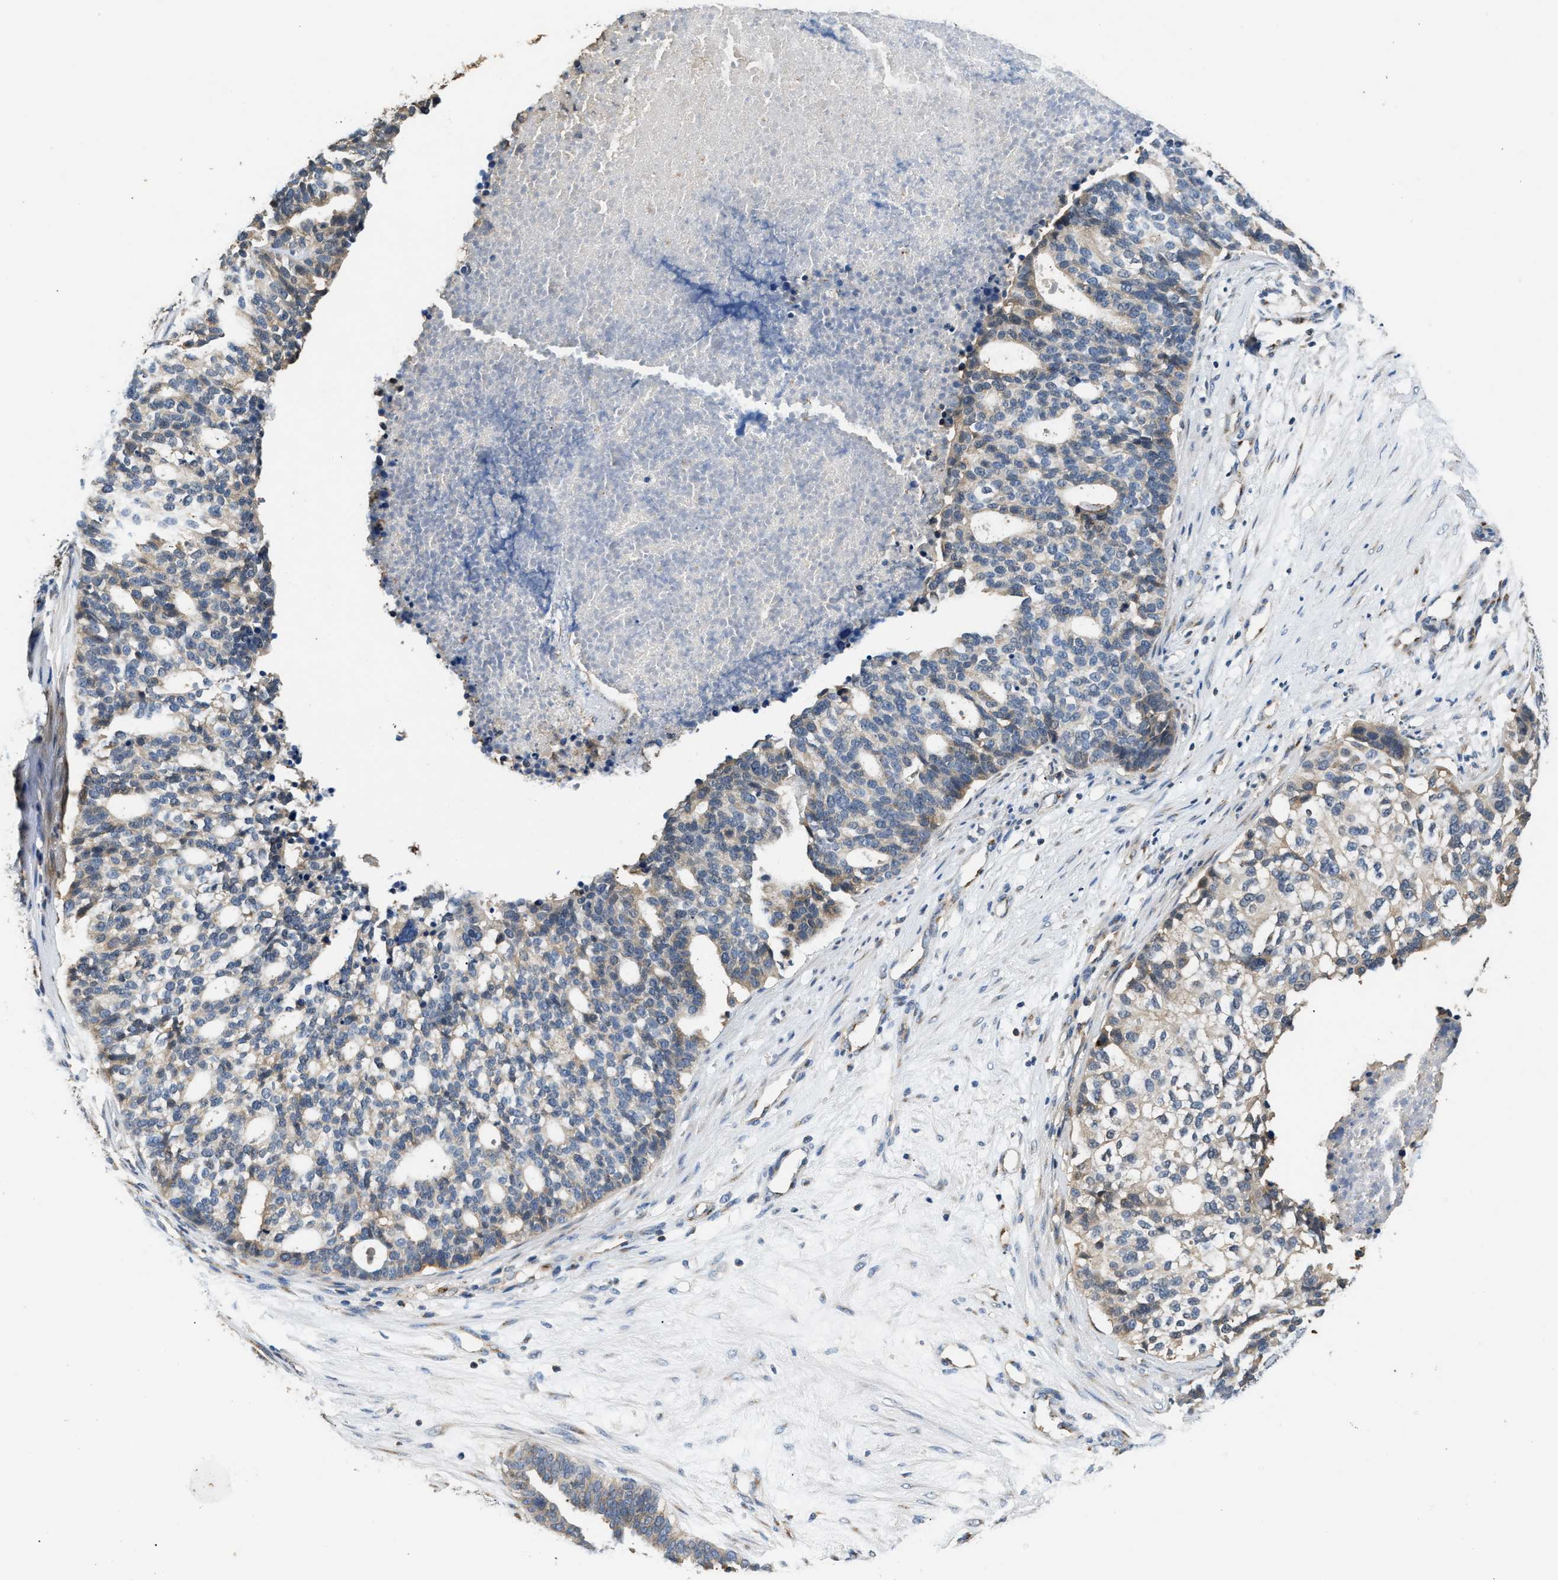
{"staining": {"intensity": "weak", "quantity": "<25%", "location": "cytoplasmic/membranous"}, "tissue": "ovarian cancer", "cell_type": "Tumor cells", "image_type": "cancer", "snomed": [{"axis": "morphology", "description": "Cystadenocarcinoma, serous, NOS"}, {"axis": "topography", "description": "Ovary"}], "caption": "There is no significant positivity in tumor cells of serous cystadenocarcinoma (ovarian). Brightfield microscopy of IHC stained with DAB (brown) and hematoxylin (blue), captured at high magnification.", "gene": "CHUK", "patient": {"sex": "female", "age": 59}}